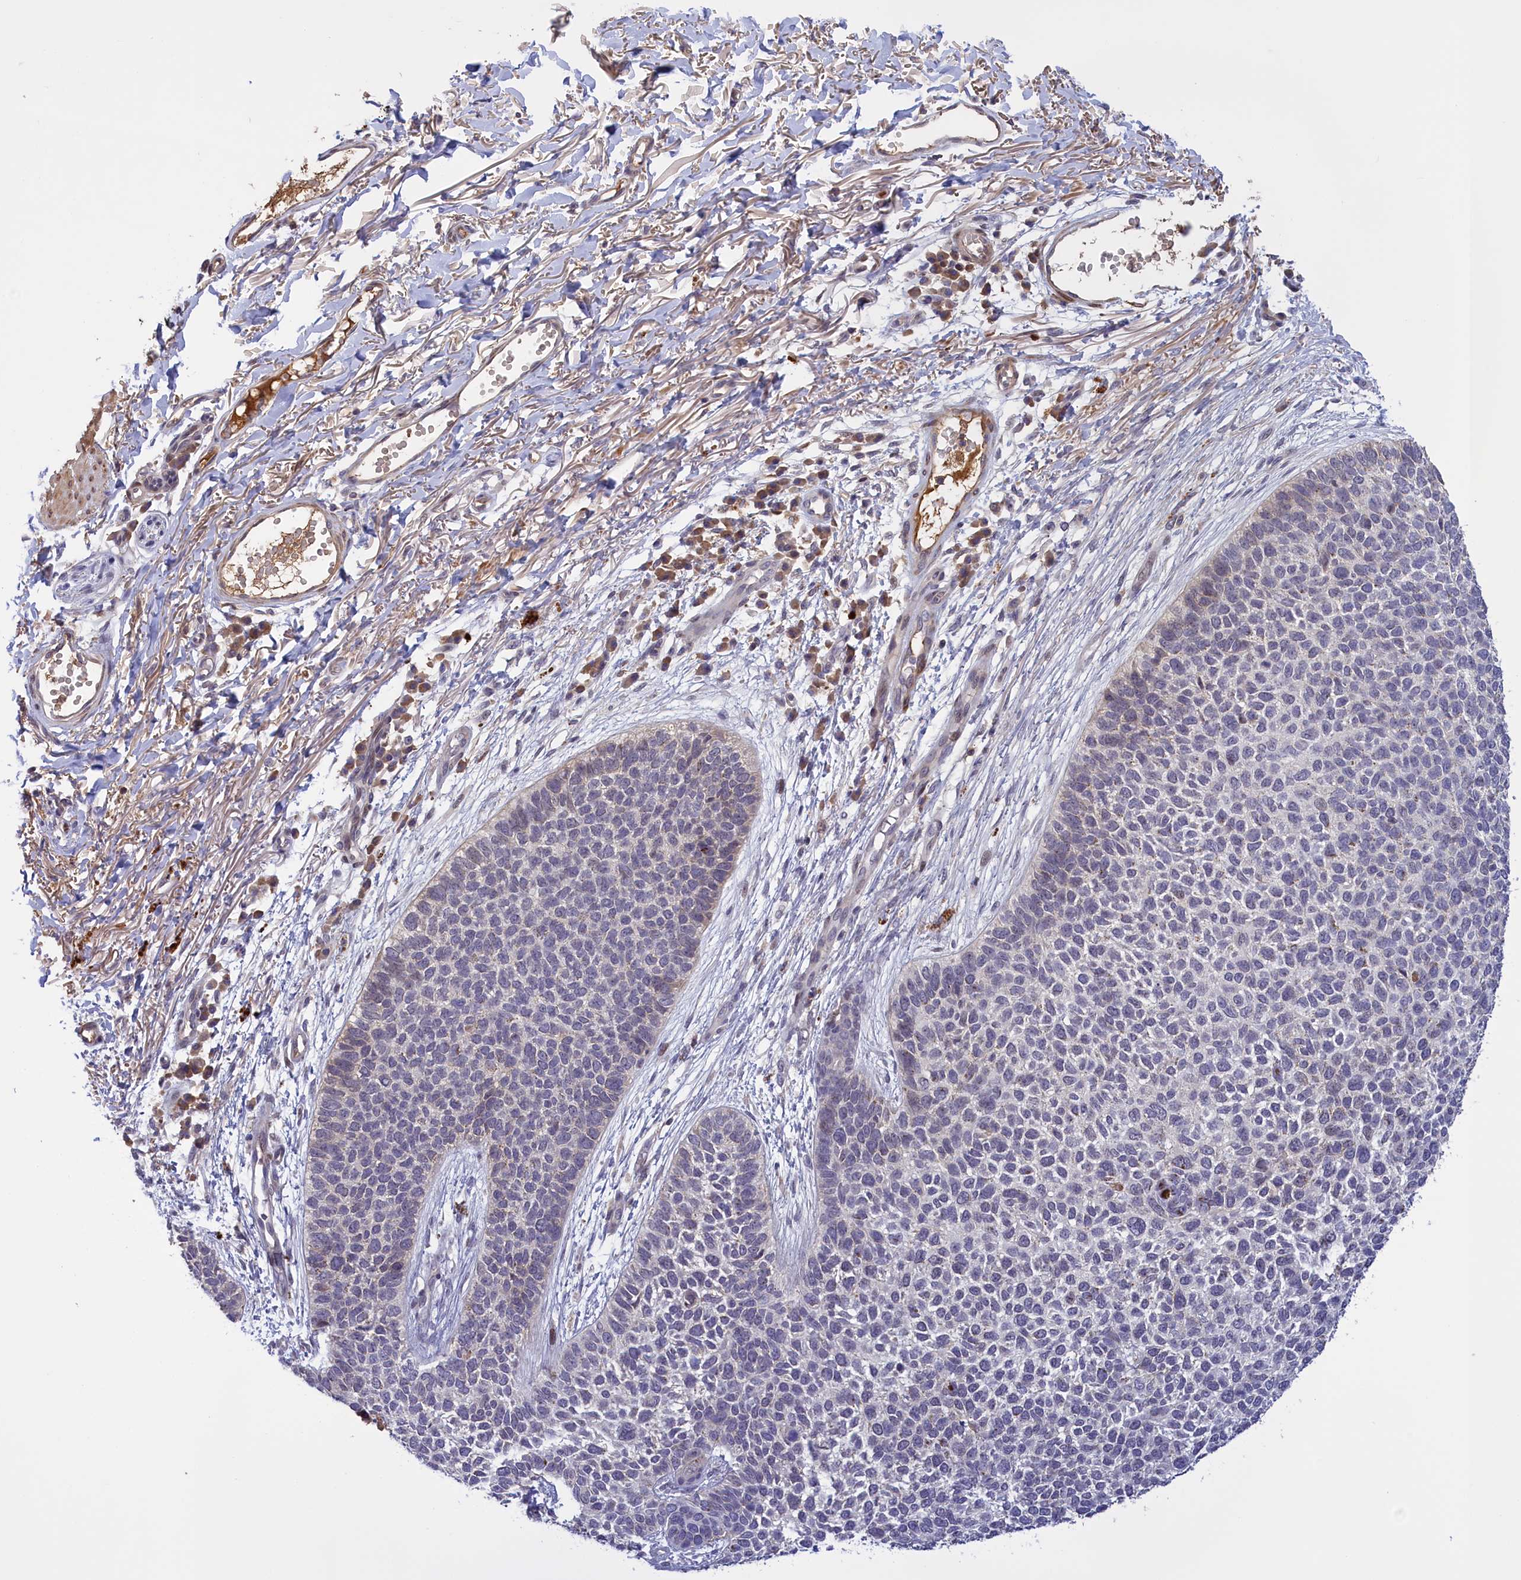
{"staining": {"intensity": "negative", "quantity": "none", "location": "none"}, "tissue": "skin cancer", "cell_type": "Tumor cells", "image_type": "cancer", "snomed": [{"axis": "morphology", "description": "Basal cell carcinoma"}, {"axis": "topography", "description": "Skin"}], "caption": "Immunohistochemical staining of skin cancer displays no significant expression in tumor cells.", "gene": "RRAD", "patient": {"sex": "female", "age": 84}}